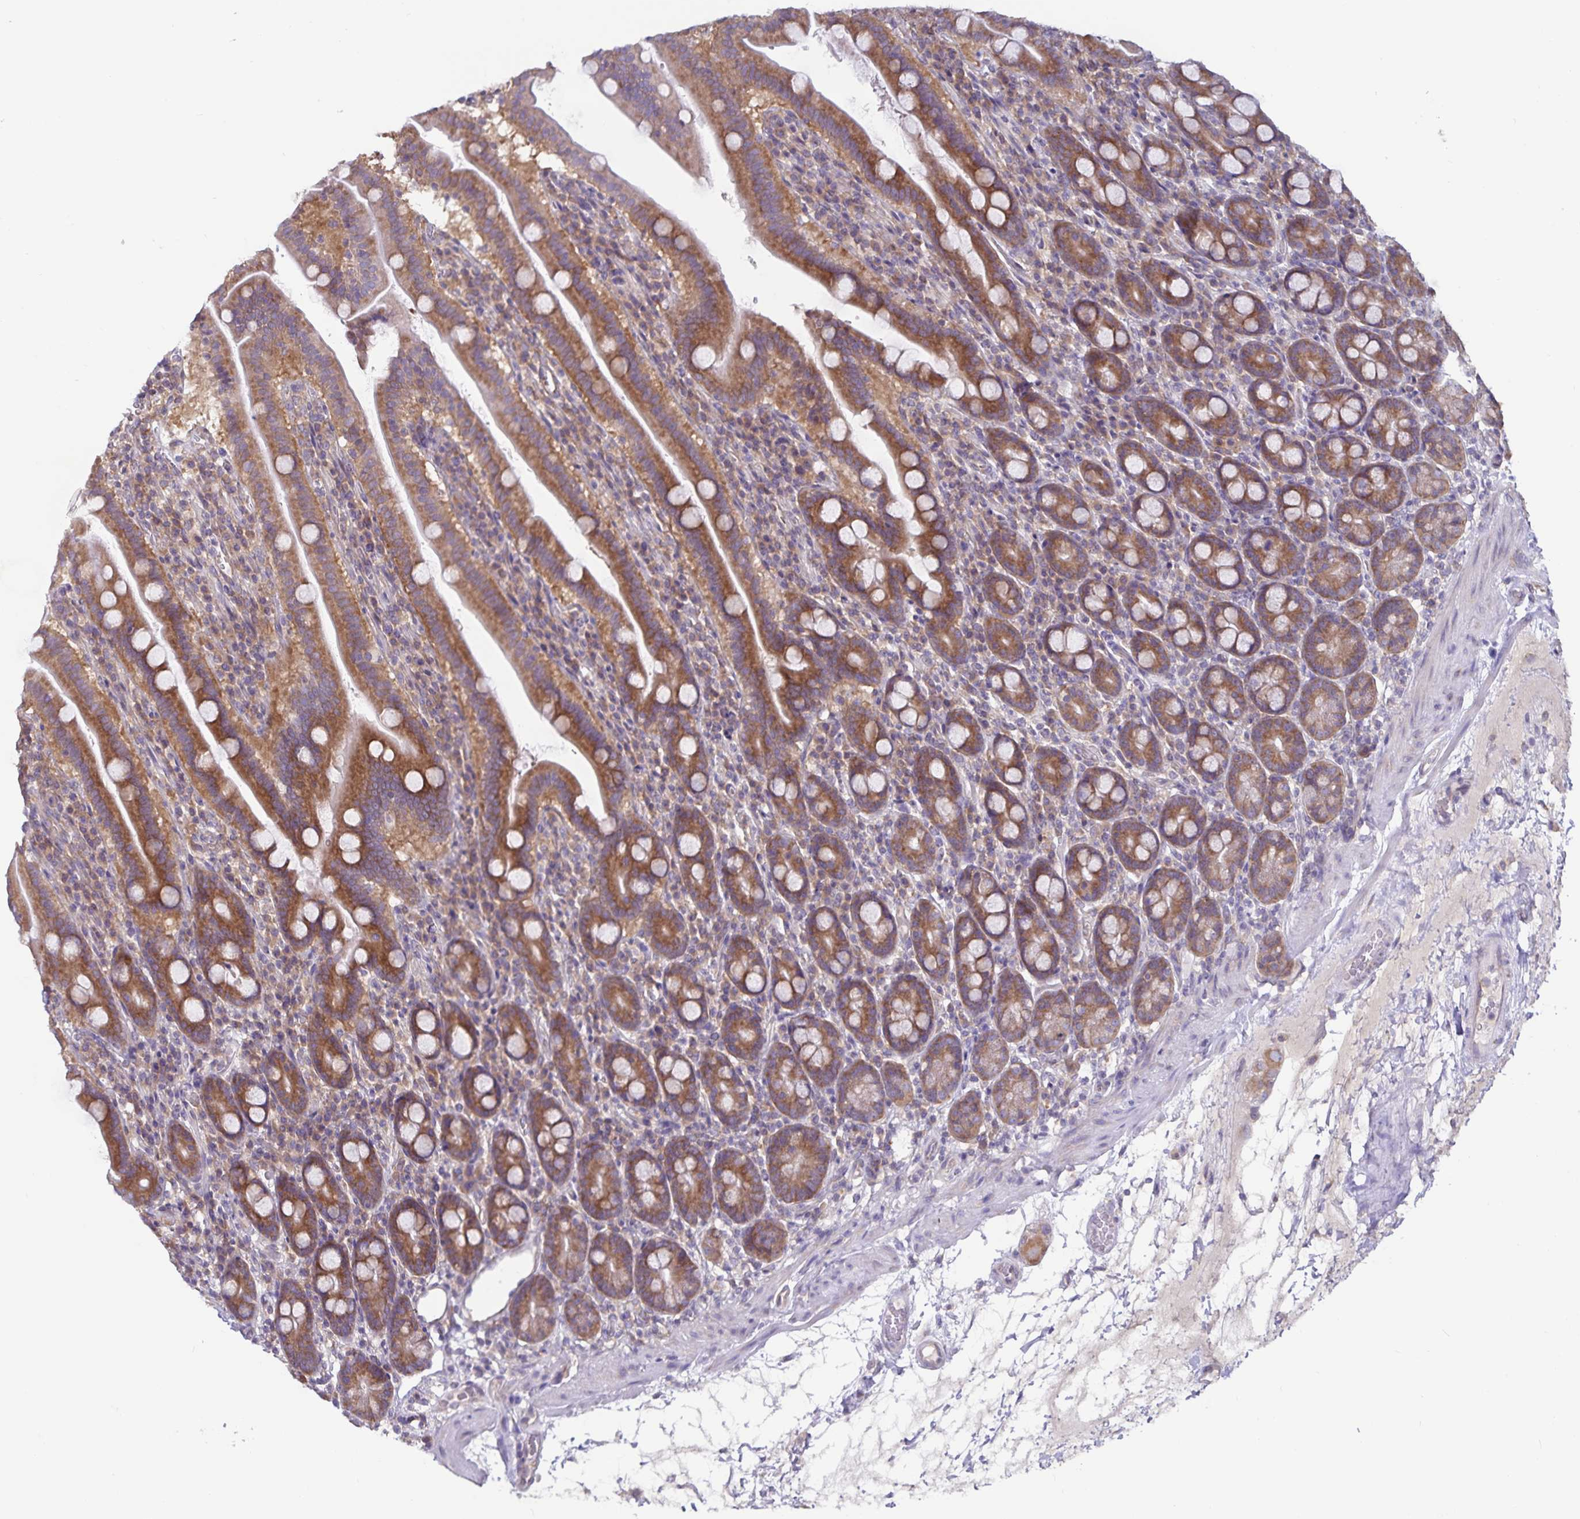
{"staining": {"intensity": "strong", "quantity": ">75%", "location": "cytoplasmic/membranous"}, "tissue": "small intestine", "cell_type": "Glandular cells", "image_type": "normal", "snomed": [{"axis": "morphology", "description": "Normal tissue, NOS"}, {"axis": "topography", "description": "Small intestine"}], "caption": "Approximately >75% of glandular cells in normal human small intestine reveal strong cytoplasmic/membranous protein expression as visualized by brown immunohistochemical staining.", "gene": "FAM120A", "patient": {"sex": "male", "age": 26}}